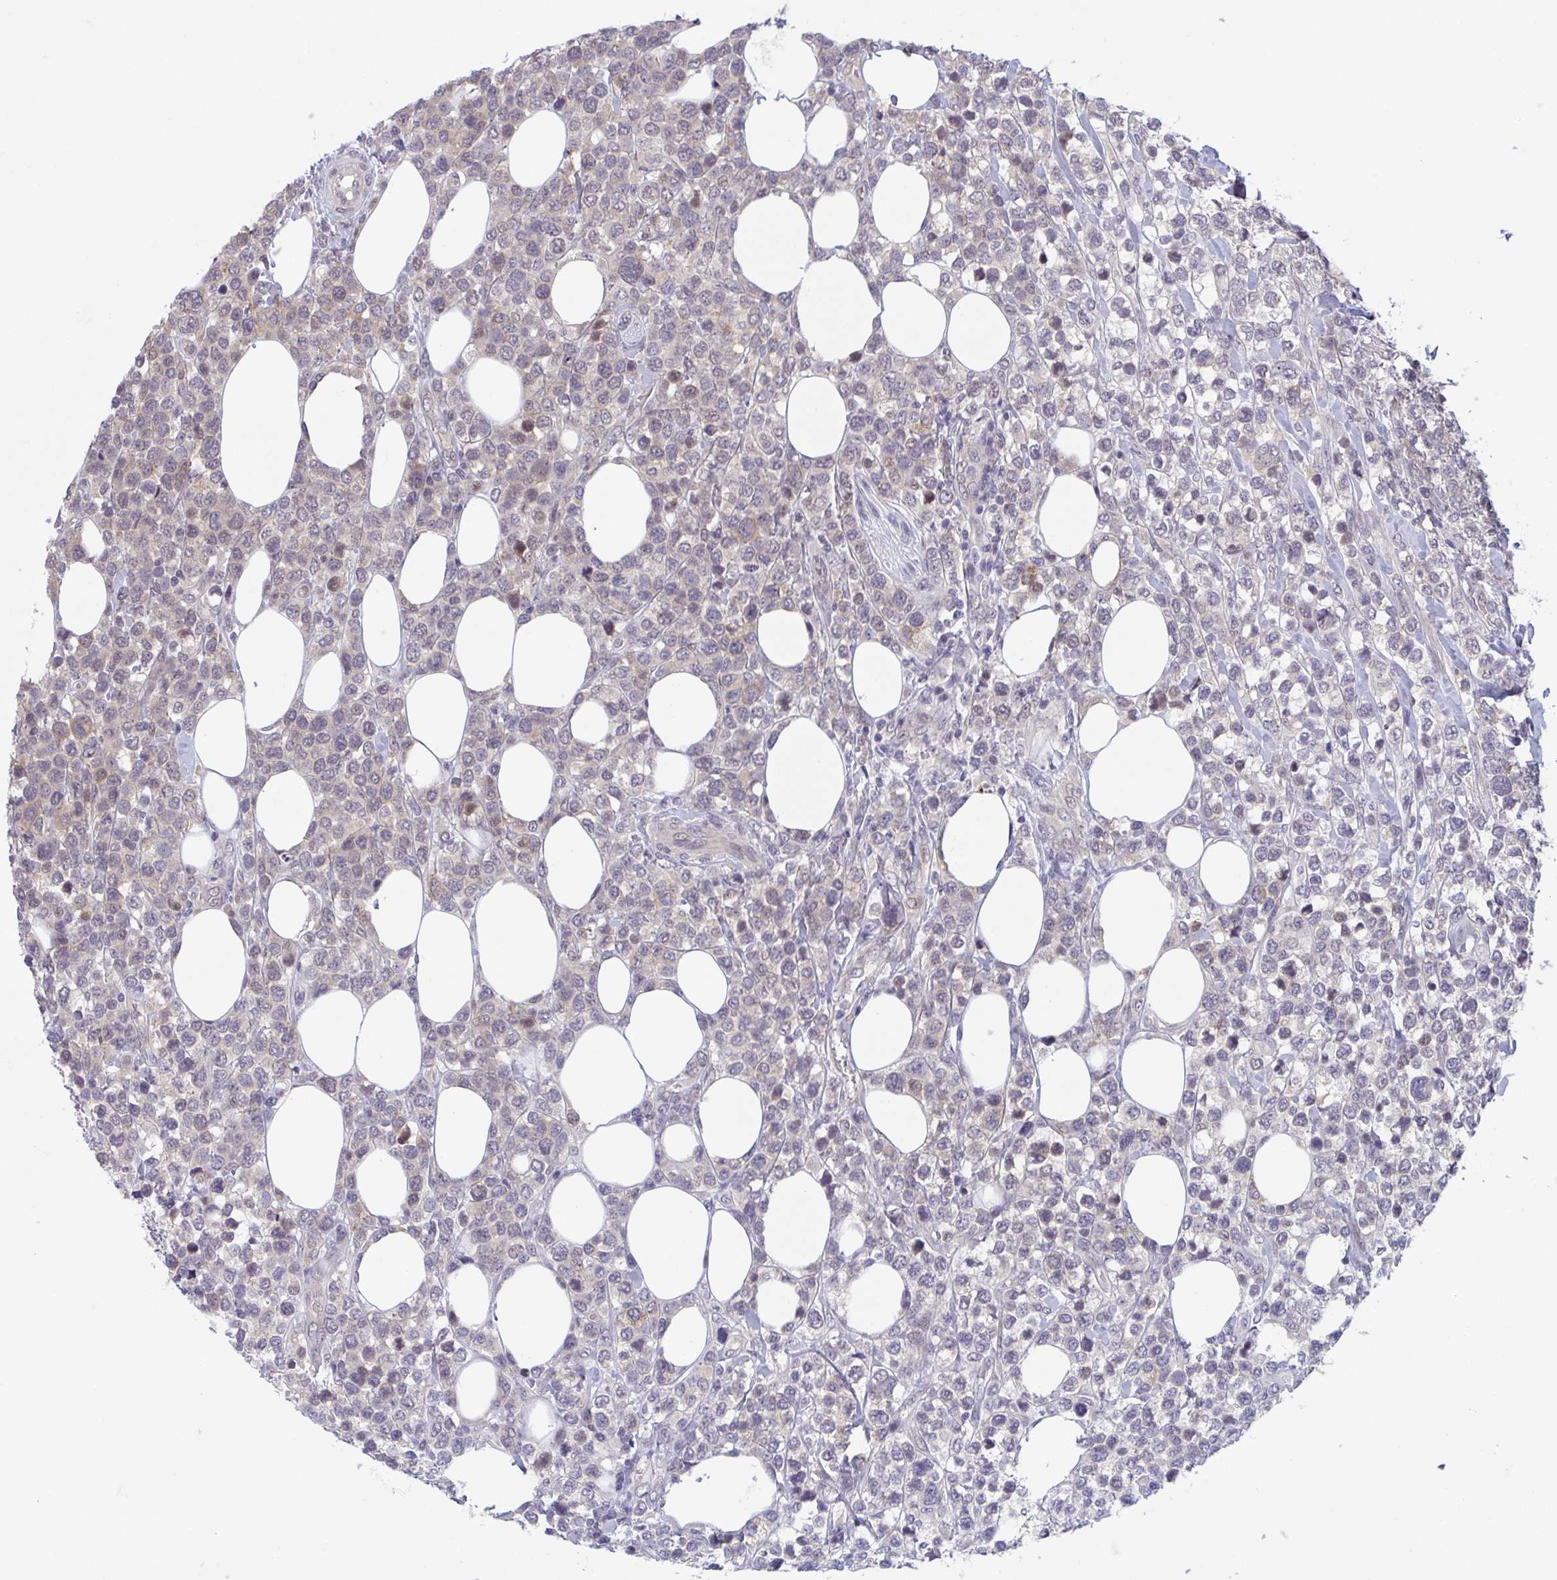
{"staining": {"intensity": "moderate", "quantity": "<25%", "location": "cytoplasmic/membranous,nuclear"}, "tissue": "lymphoma", "cell_type": "Tumor cells", "image_type": "cancer", "snomed": [{"axis": "morphology", "description": "Malignant lymphoma, non-Hodgkin's type, High grade"}, {"axis": "topography", "description": "Soft tissue"}], "caption": "Human malignant lymphoma, non-Hodgkin's type (high-grade) stained with a protein marker shows moderate staining in tumor cells.", "gene": "RIOK1", "patient": {"sex": "female", "age": 56}}